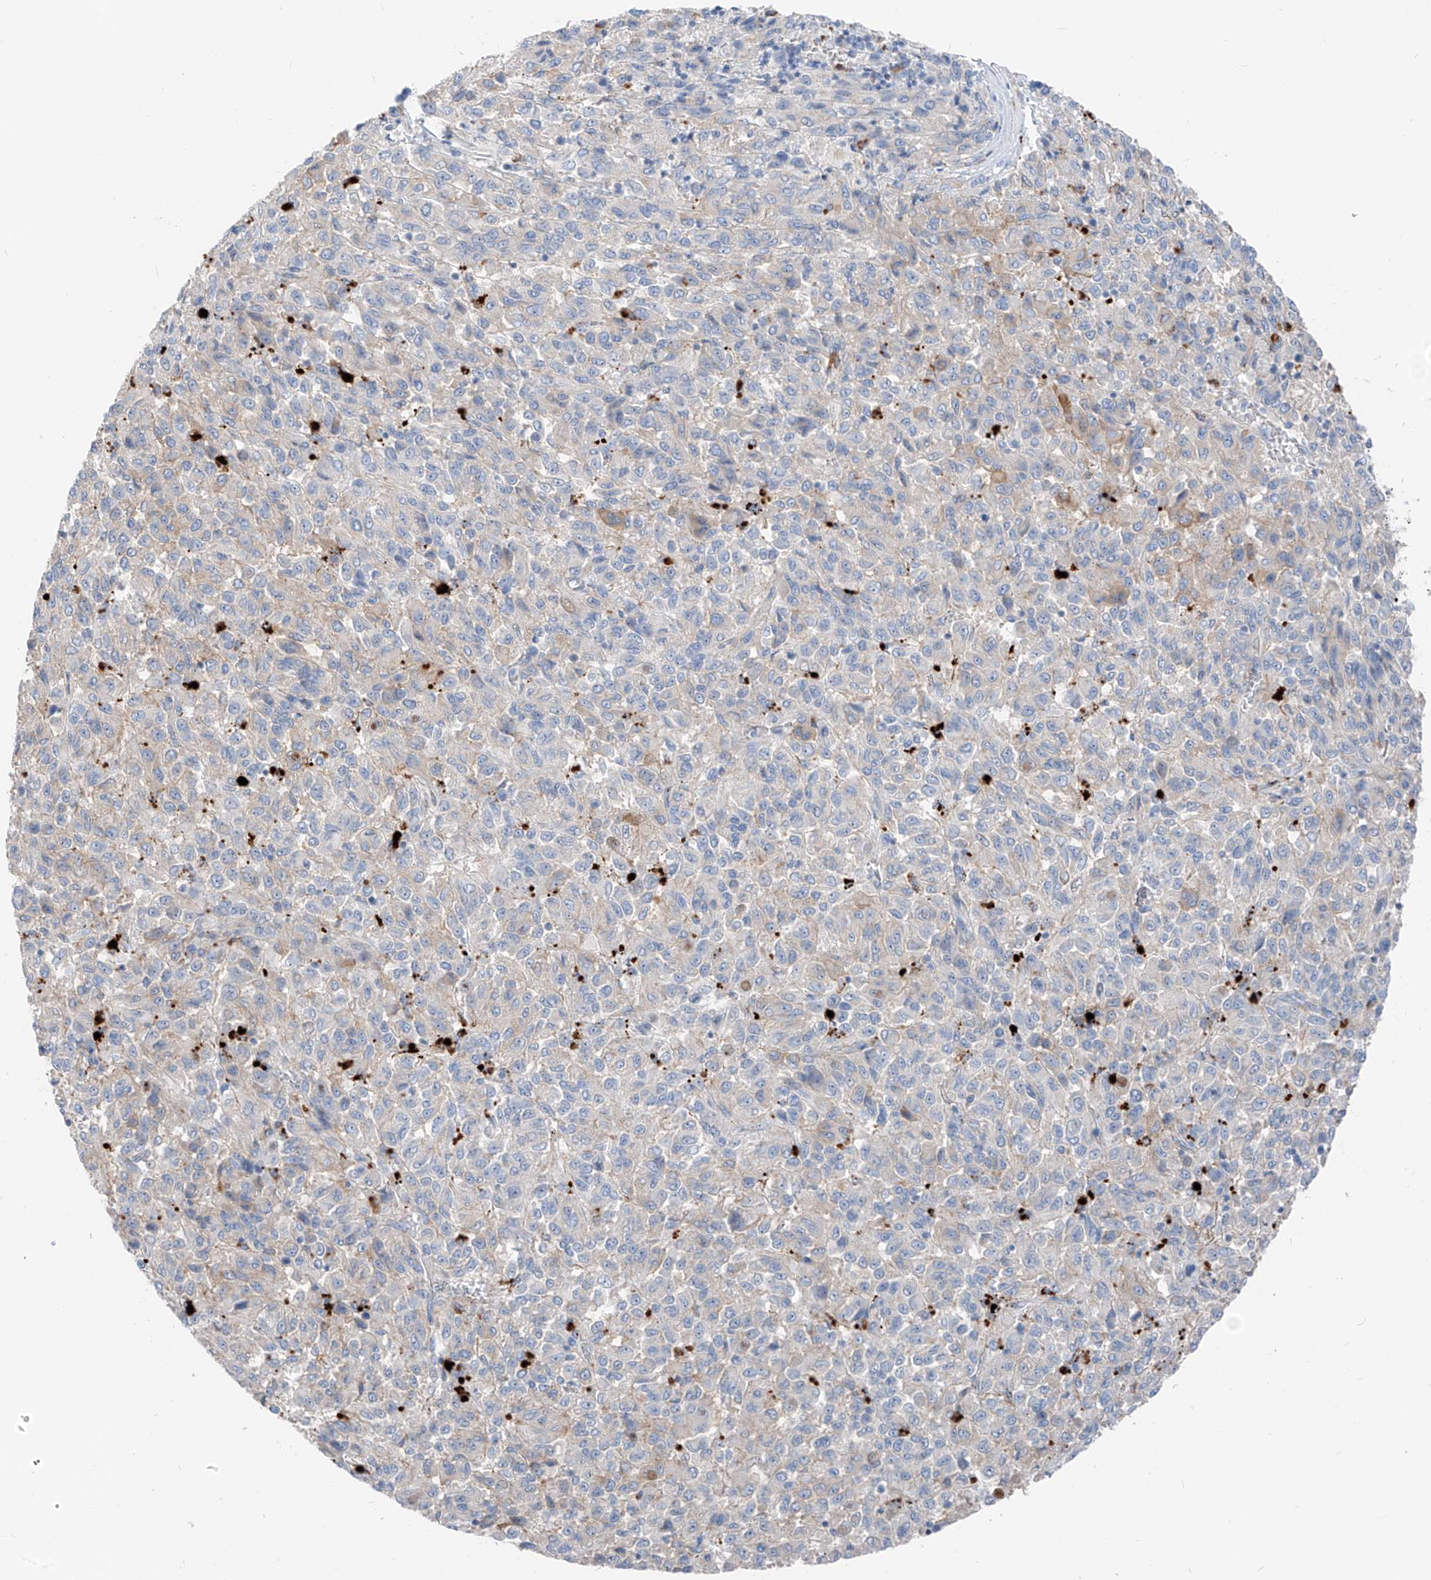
{"staining": {"intensity": "negative", "quantity": "none", "location": "none"}, "tissue": "melanoma", "cell_type": "Tumor cells", "image_type": "cancer", "snomed": [{"axis": "morphology", "description": "Malignant melanoma, Metastatic site"}, {"axis": "topography", "description": "Lung"}], "caption": "Immunohistochemical staining of human malignant melanoma (metastatic site) shows no significant expression in tumor cells.", "gene": "GPR137C", "patient": {"sex": "male", "age": 64}}